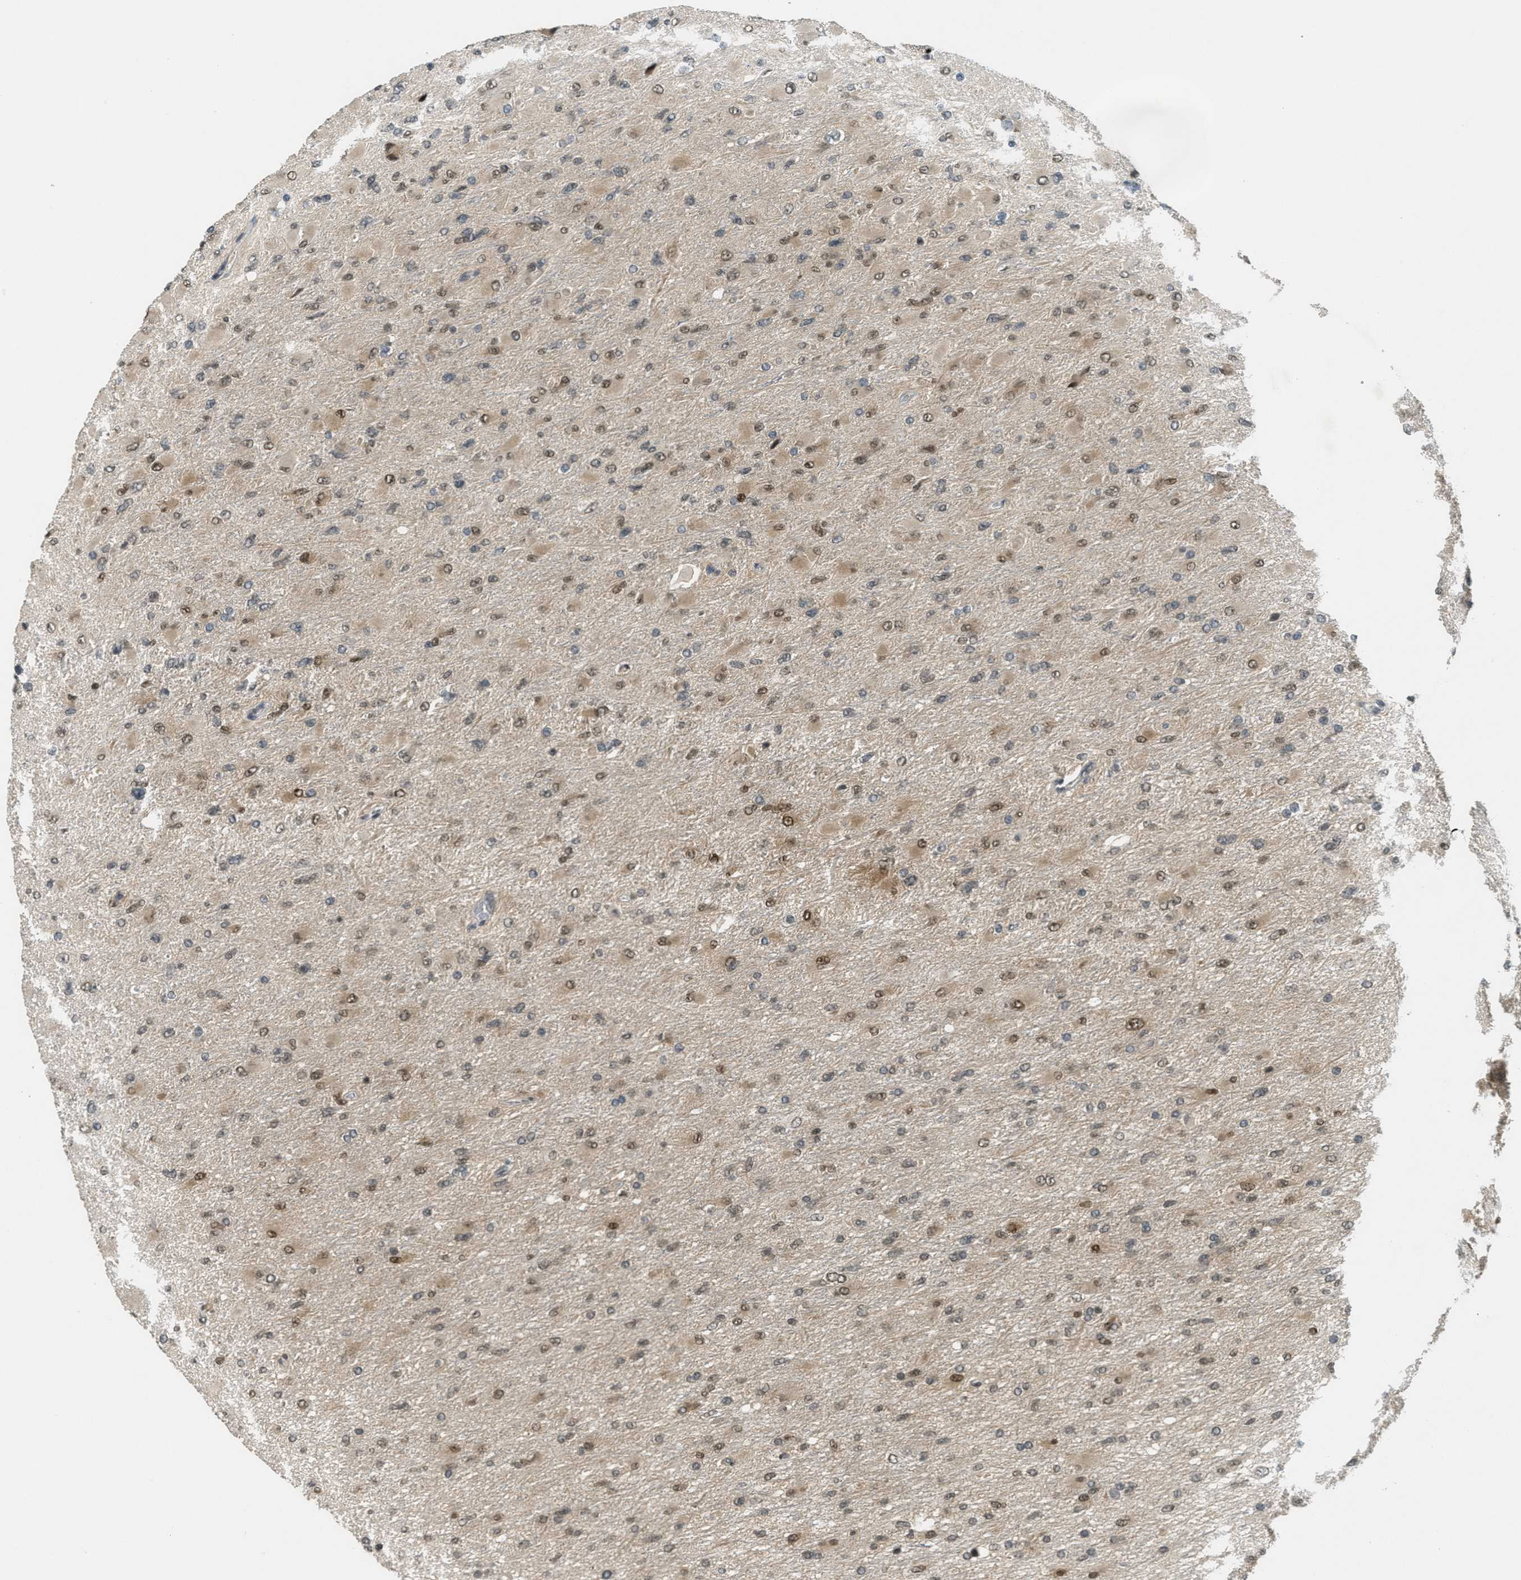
{"staining": {"intensity": "moderate", "quantity": "25%-75%", "location": "nuclear"}, "tissue": "glioma", "cell_type": "Tumor cells", "image_type": "cancer", "snomed": [{"axis": "morphology", "description": "Glioma, malignant, High grade"}, {"axis": "topography", "description": "Cerebral cortex"}], "caption": "This photomicrograph shows IHC staining of glioma, with medium moderate nuclear expression in approximately 25%-75% of tumor cells.", "gene": "DNAJB1", "patient": {"sex": "female", "age": 36}}